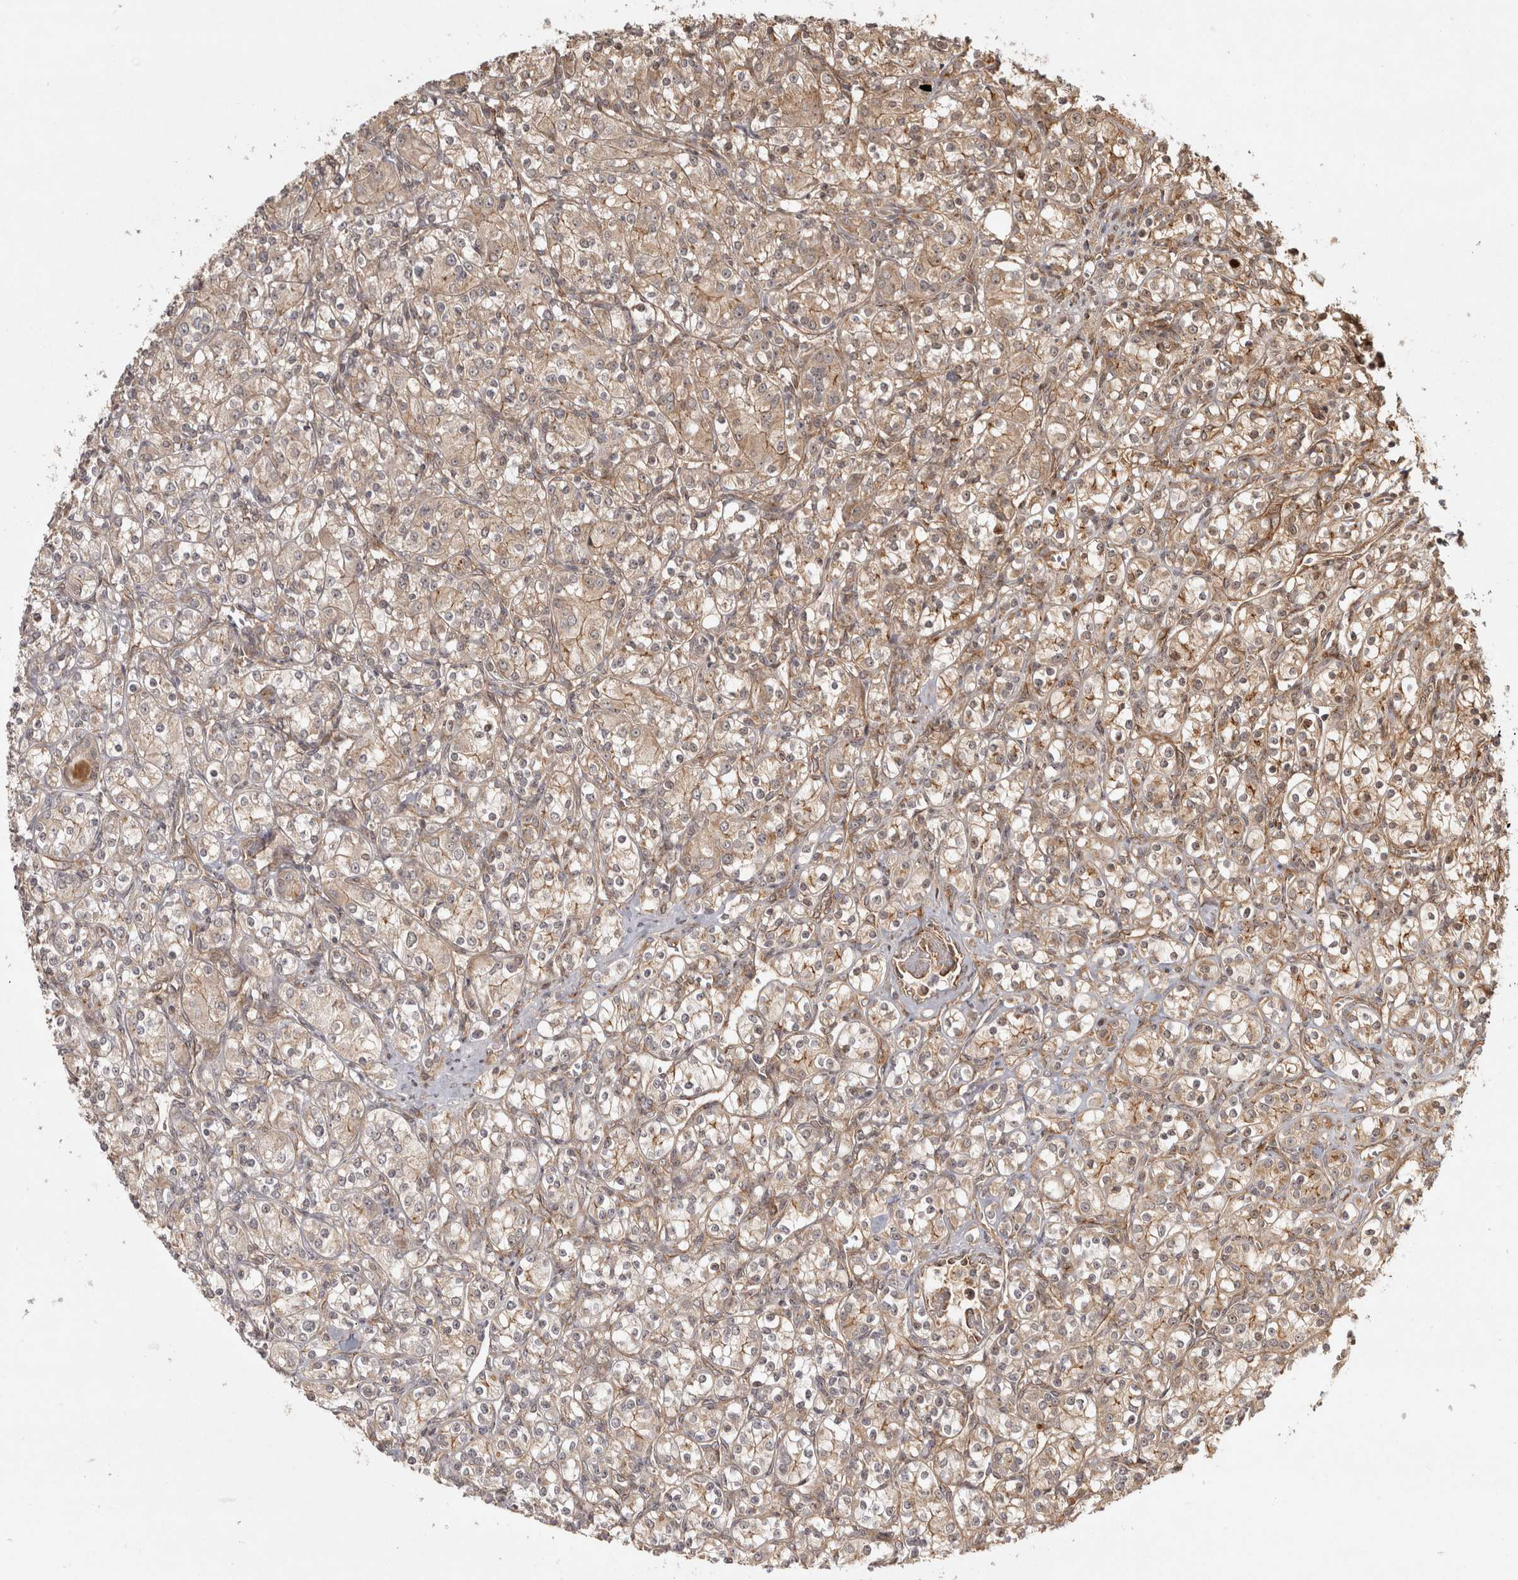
{"staining": {"intensity": "weak", "quantity": ">75%", "location": "cytoplasmic/membranous"}, "tissue": "renal cancer", "cell_type": "Tumor cells", "image_type": "cancer", "snomed": [{"axis": "morphology", "description": "Adenocarcinoma, NOS"}, {"axis": "topography", "description": "Kidney"}], "caption": "IHC histopathology image of neoplastic tissue: human renal cancer stained using IHC demonstrates low levels of weak protein expression localized specifically in the cytoplasmic/membranous of tumor cells, appearing as a cytoplasmic/membranous brown color.", "gene": "CAMSAP2", "patient": {"sex": "male", "age": 77}}